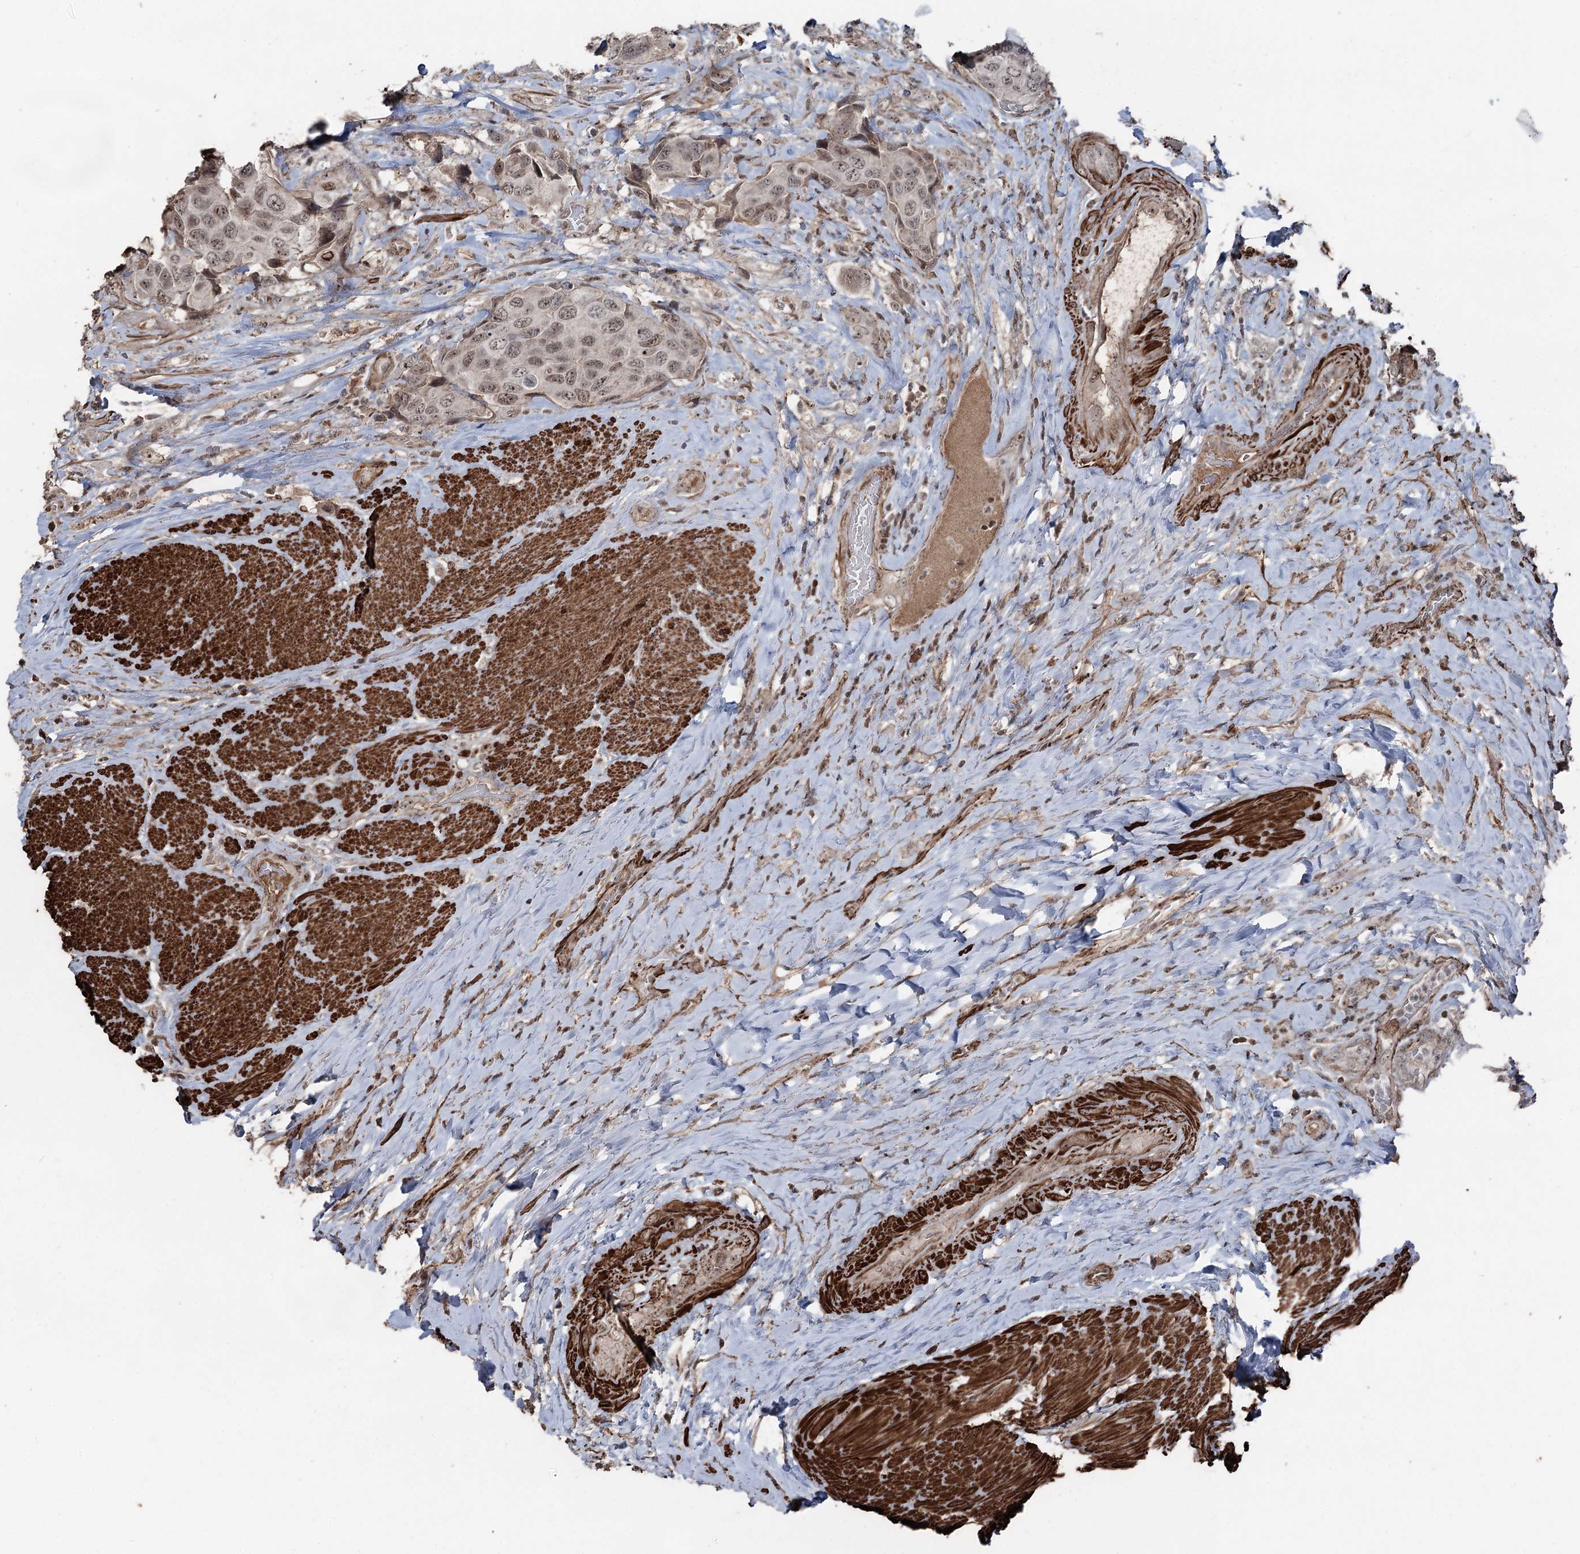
{"staining": {"intensity": "weak", "quantity": ">75%", "location": "nuclear"}, "tissue": "urothelial cancer", "cell_type": "Tumor cells", "image_type": "cancer", "snomed": [{"axis": "morphology", "description": "Urothelial carcinoma, High grade"}, {"axis": "topography", "description": "Urinary bladder"}], "caption": "Urothelial cancer stained with a brown dye displays weak nuclear positive positivity in about >75% of tumor cells.", "gene": "CCDC82", "patient": {"sex": "male", "age": 74}}